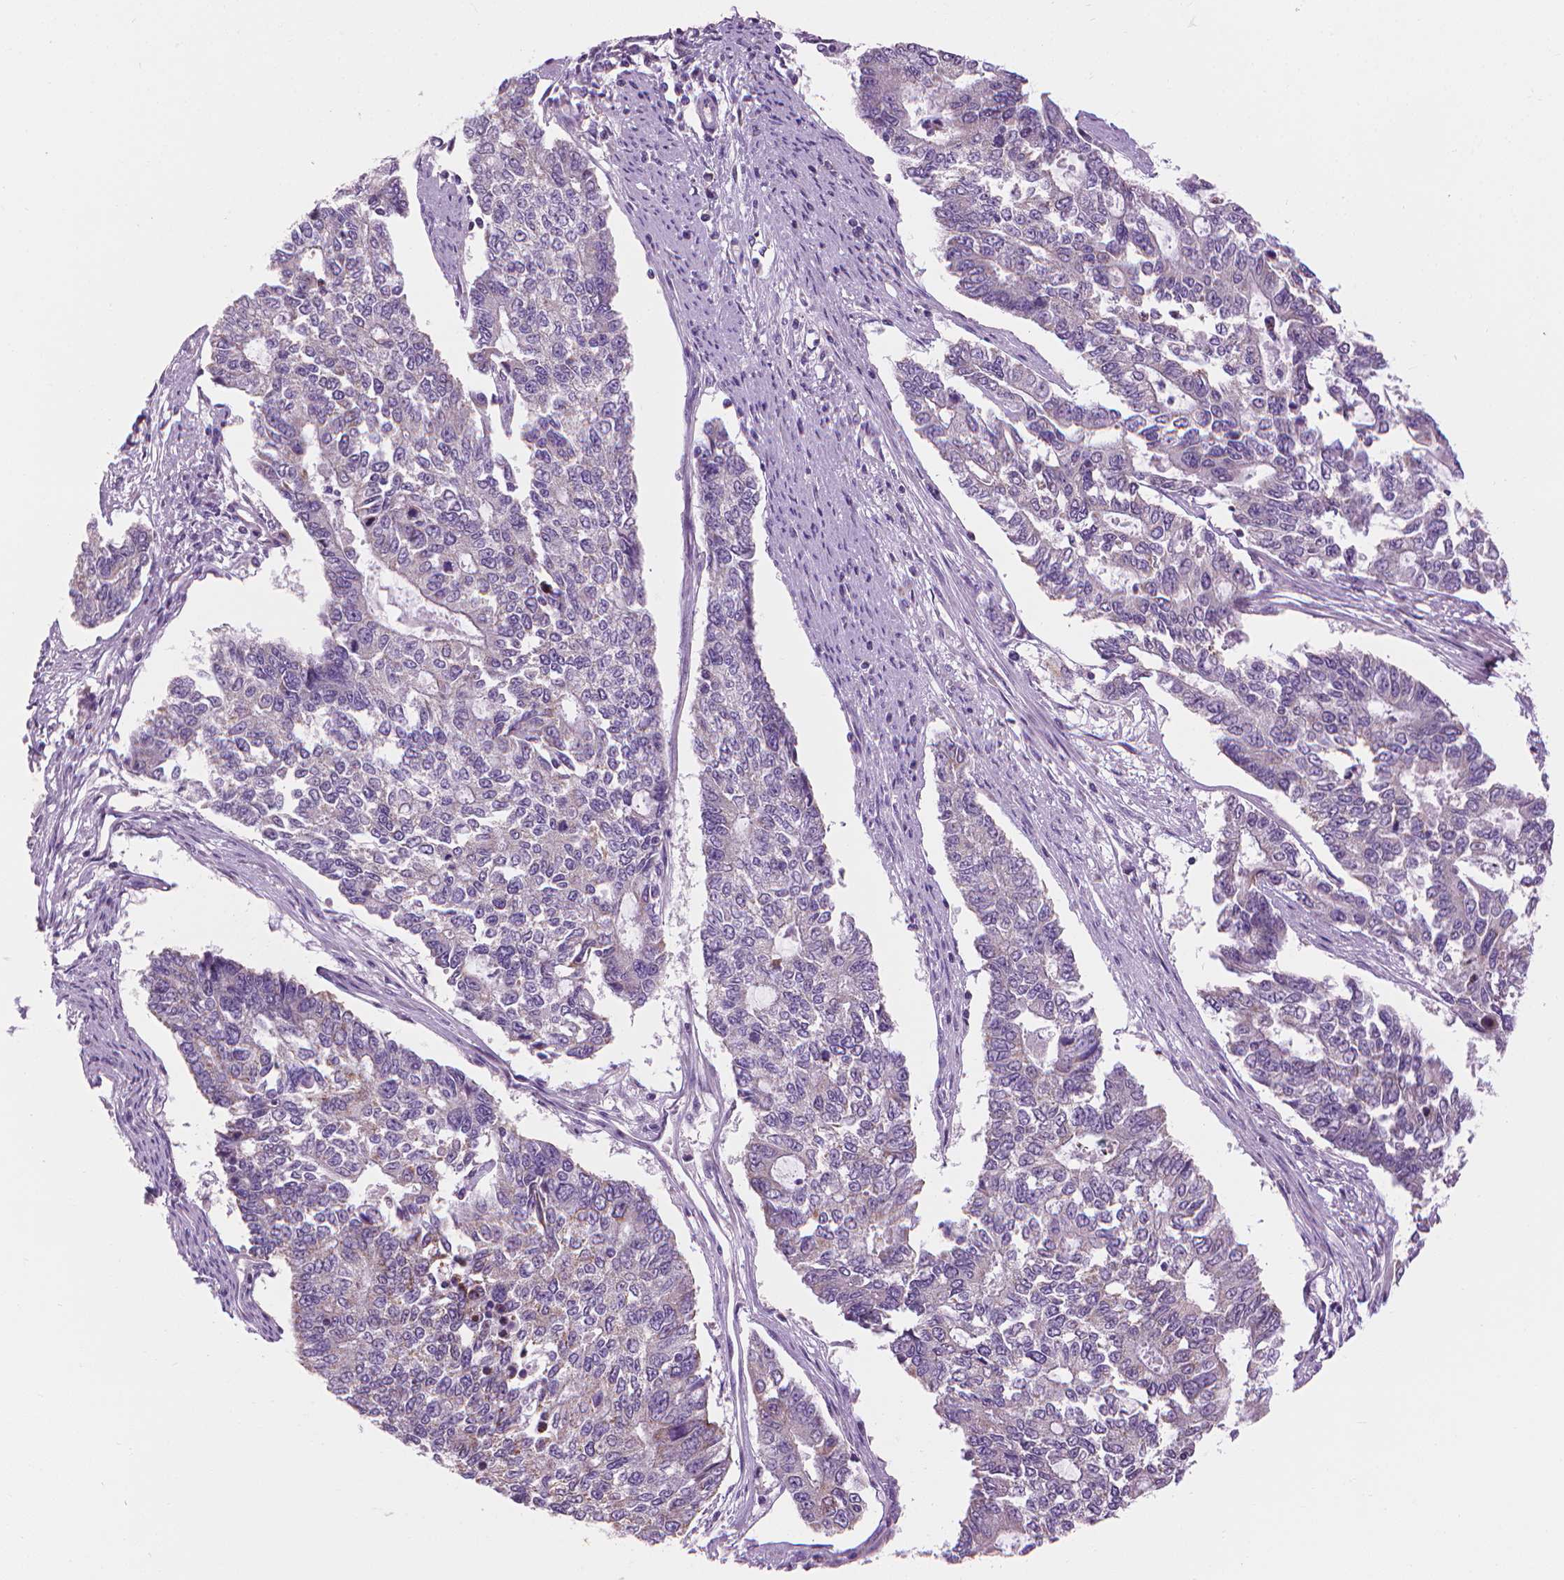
{"staining": {"intensity": "negative", "quantity": "none", "location": "none"}, "tissue": "endometrial cancer", "cell_type": "Tumor cells", "image_type": "cancer", "snomed": [{"axis": "morphology", "description": "Adenocarcinoma, NOS"}, {"axis": "topography", "description": "Uterus"}], "caption": "The photomicrograph shows no staining of tumor cells in endometrial adenocarcinoma.", "gene": "CFAP126", "patient": {"sex": "female", "age": 59}}